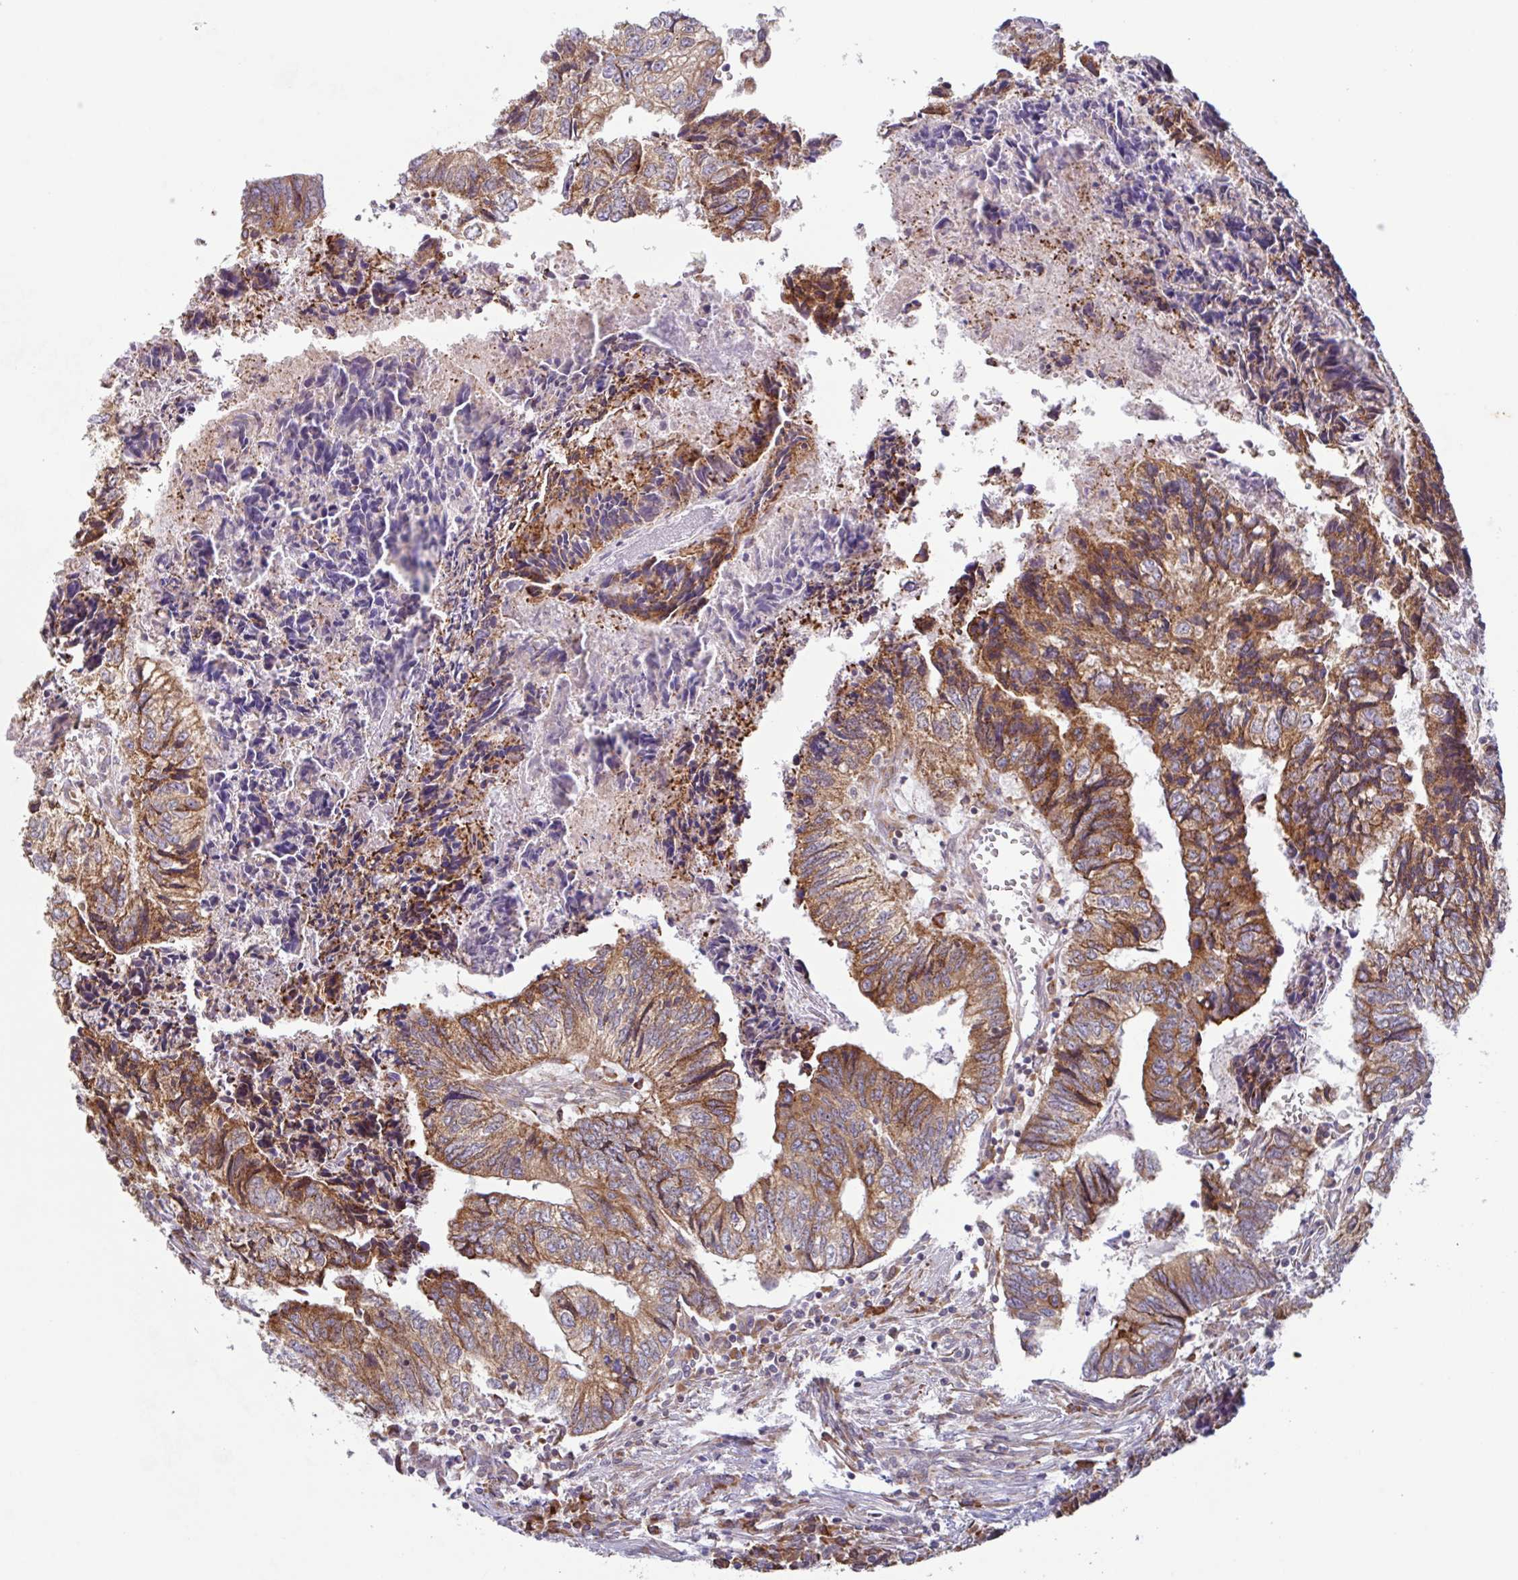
{"staining": {"intensity": "moderate", "quantity": ">75%", "location": "cytoplasmic/membranous"}, "tissue": "colorectal cancer", "cell_type": "Tumor cells", "image_type": "cancer", "snomed": [{"axis": "morphology", "description": "Adenocarcinoma, NOS"}, {"axis": "topography", "description": "Colon"}], "caption": "IHC micrograph of human adenocarcinoma (colorectal) stained for a protein (brown), which reveals medium levels of moderate cytoplasmic/membranous positivity in approximately >75% of tumor cells.", "gene": "RIT1", "patient": {"sex": "male", "age": 86}}